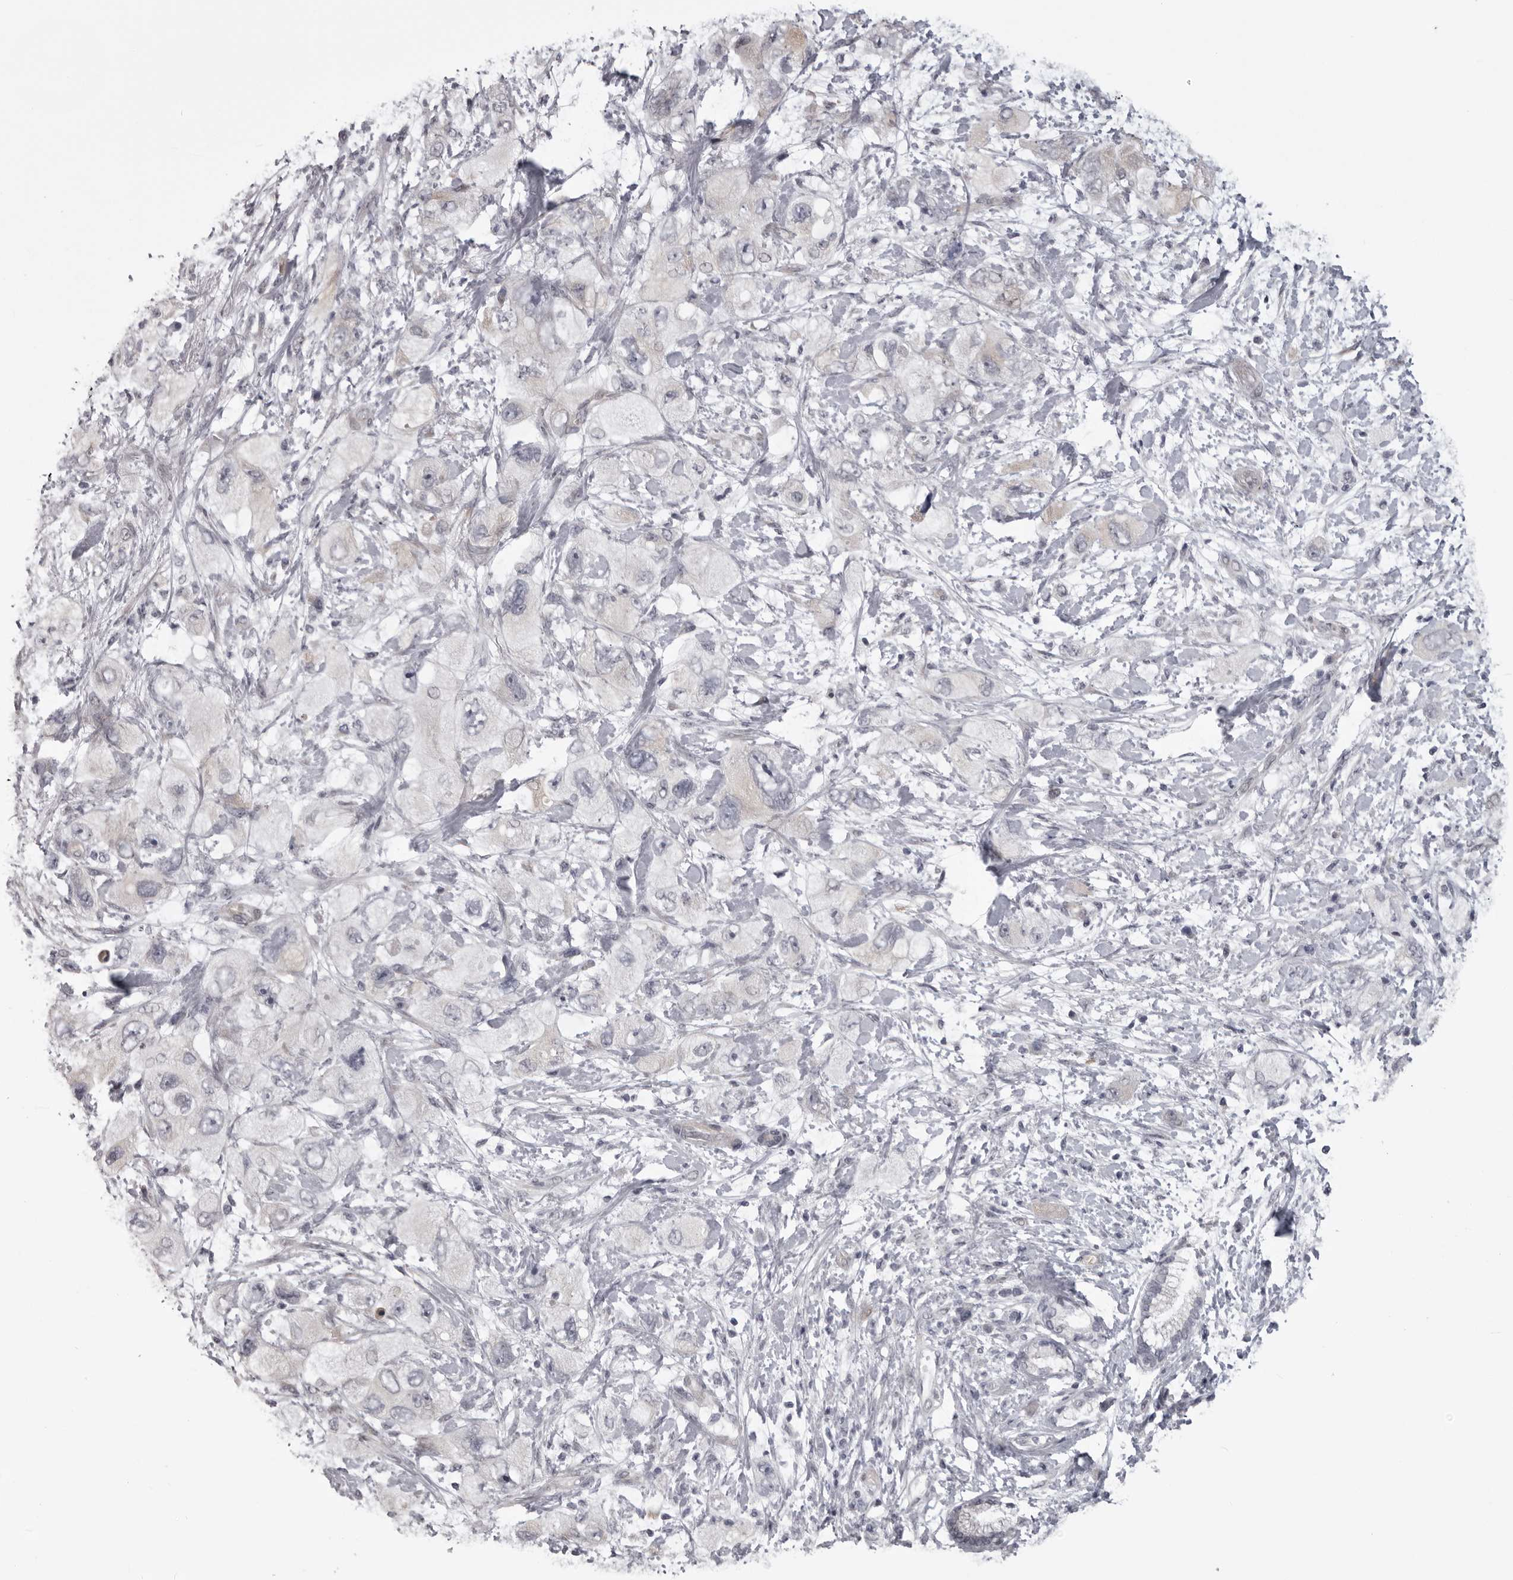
{"staining": {"intensity": "negative", "quantity": "none", "location": "none"}, "tissue": "pancreatic cancer", "cell_type": "Tumor cells", "image_type": "cancer", "snomed": [{"axis": "morphology", "description": "Adenocarcinoma, NOS"}, {"axis": "topography", "description": "Pancreas"}], "caption": "DAB immunohistochemical staining of pancreatic cancer (adenocarcinoma) displays no significant staining in tumor cells.", "gene": "EPHA10", "patient": {"sex": "female", "age": 73}}